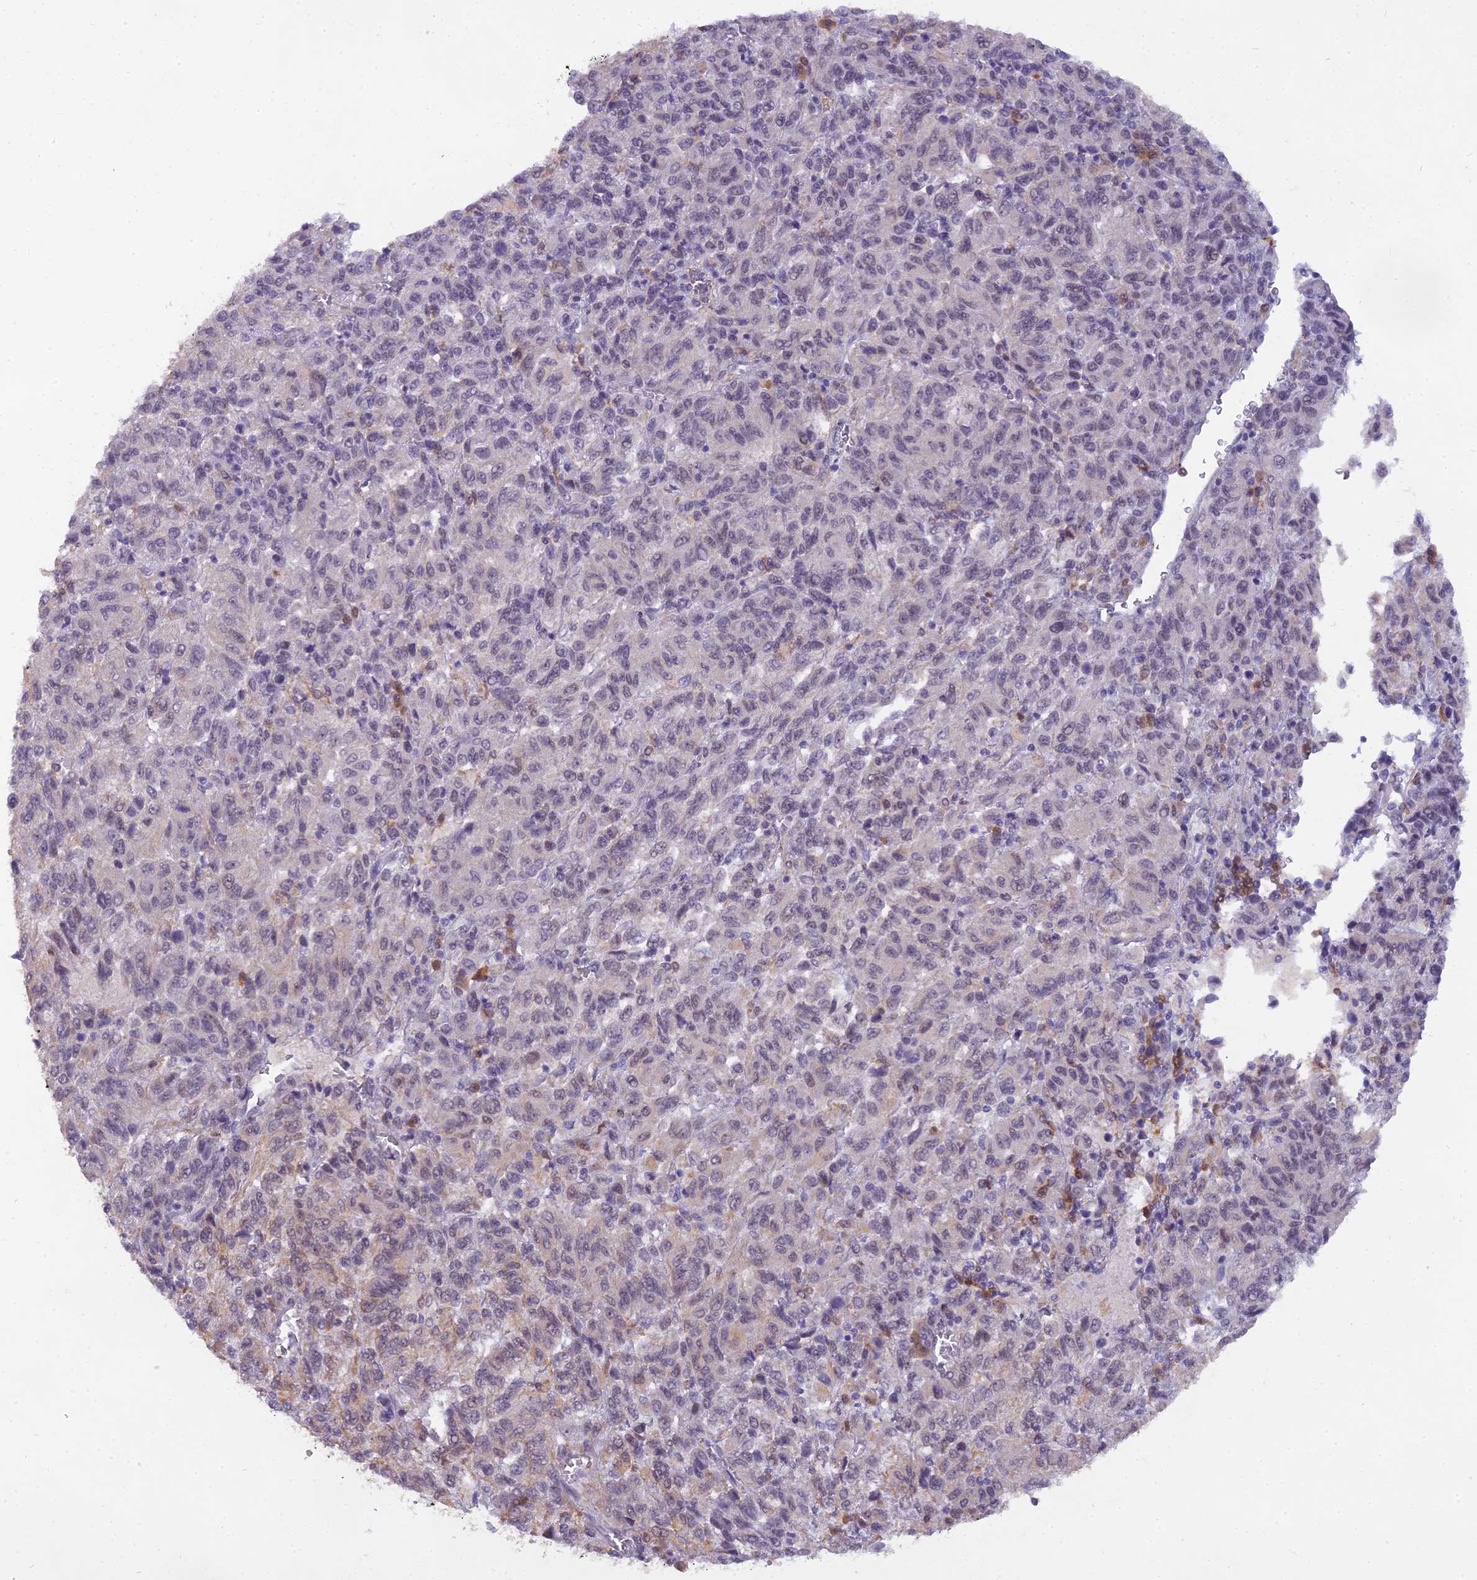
{"staining": {"intensity": "negative", "quantity": "none", "location": "none"}, "tissue": "melanoma", "cell_type": "Tumor cells", "image_type": "cancer", "snomed": [{"axis": "morphology", "description": "Malignant melanoma, Metastatic site"}, {"axis": "topography", "description": "Lung"}], "caption": "Malignant melanoma (metastatic site) stained for a protein using immunohistochemistry (IHC) shows no positivity tumor cells.", "gene": "BLNK", "patient": {"sex": "male", "age": 64}}